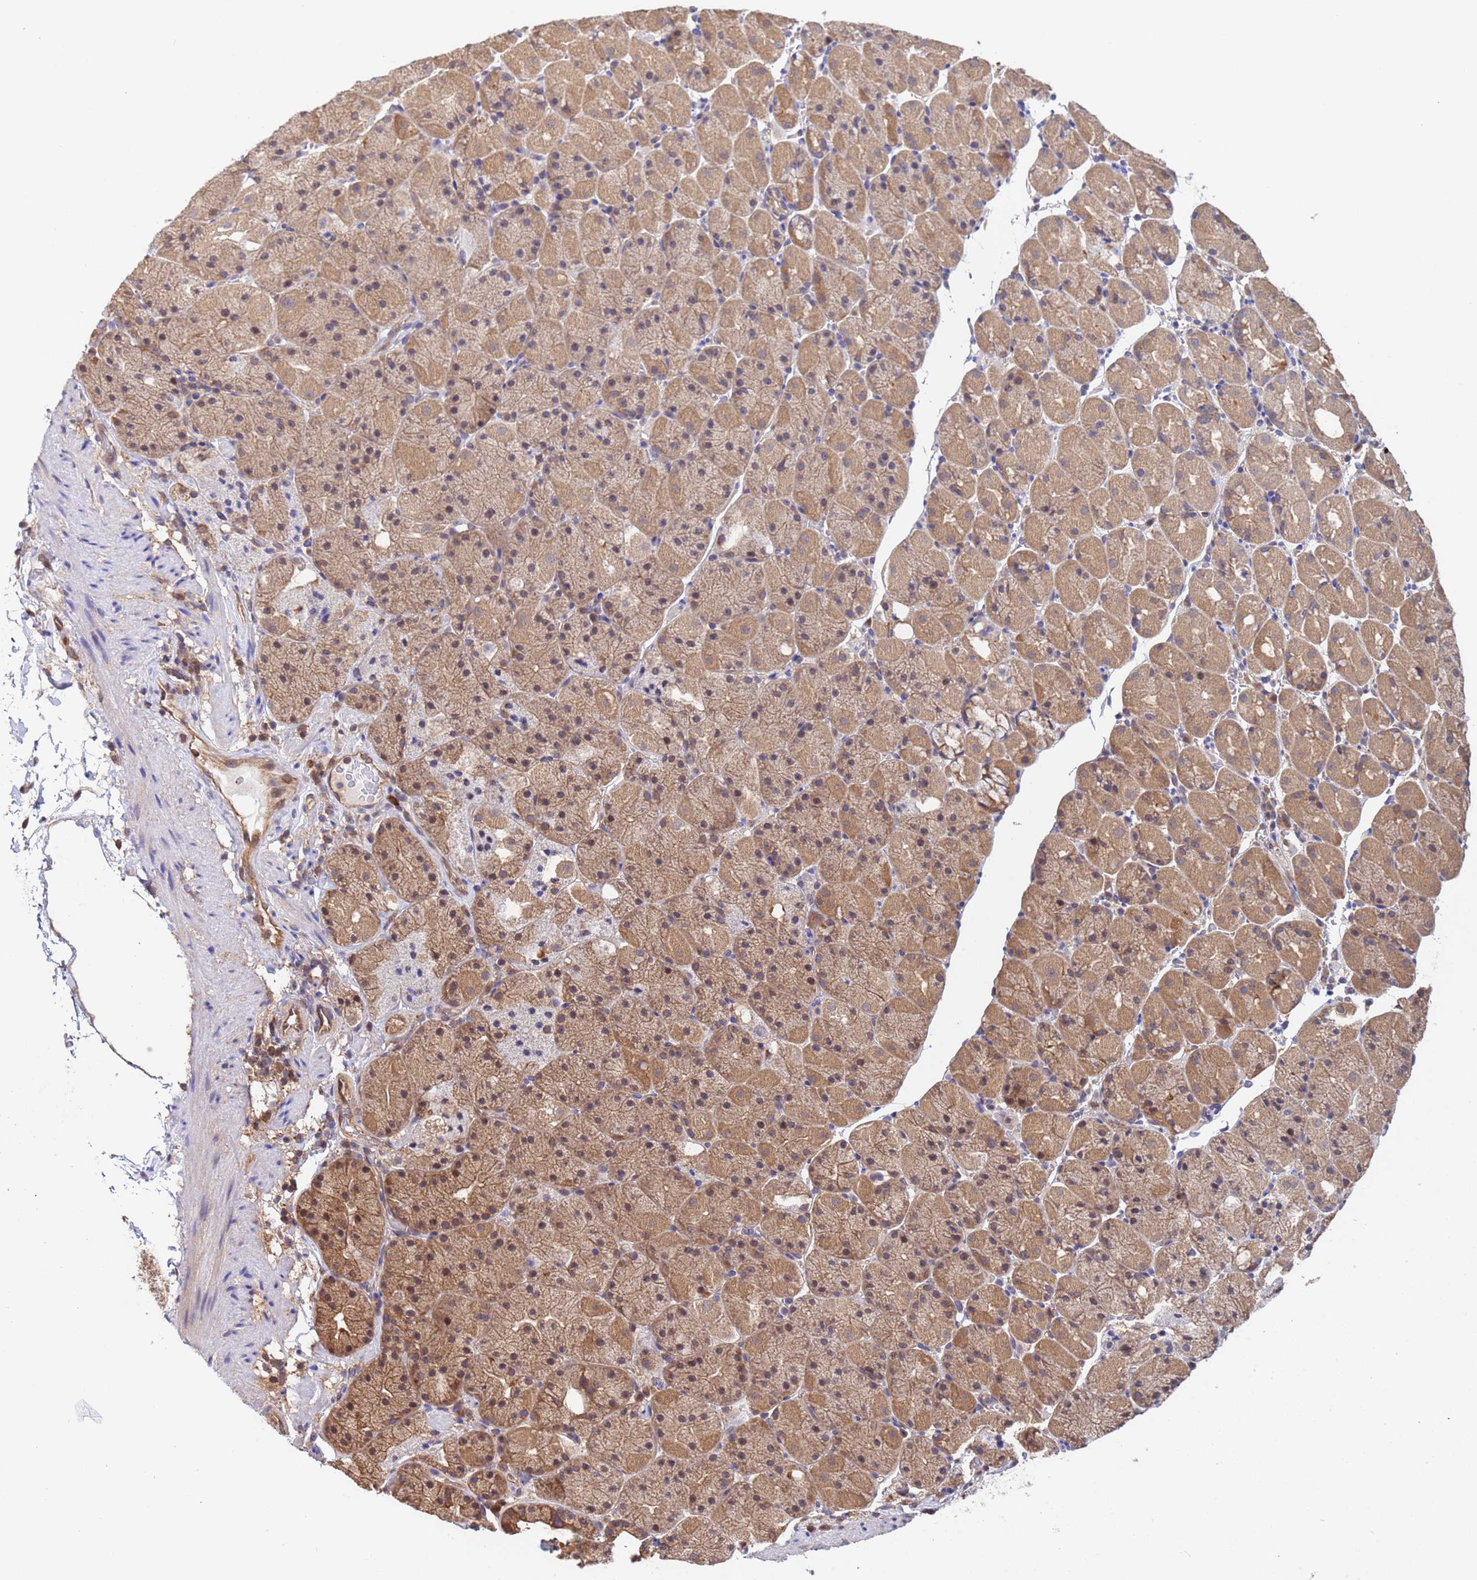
{"staining": {"intensity": "moderate", "quantity": ">75%", "location": "cytoplasmic/membranous,nuclear"}, "tissue": "stomach", "cell_type": "Glandular cells", "image_type": "normal", "snomed": [{"axis": "morphology", "description": "Normal tissue, NOS"}, {"axis": "topography", "description": "Stomach, upper"}, {"axis": "topography", "description": "Stomach, lower"}], "caption": "Immunohistochemical staining of unremarkable stomach displays >75% levels of moderate cytoplasmic/membranous,nuclear protein positivity in approximately >75% of glandular cells. Nuclei are stained in blue.", "gene": "FAM25A", "patient": {"sex": "male", "age": 67}}